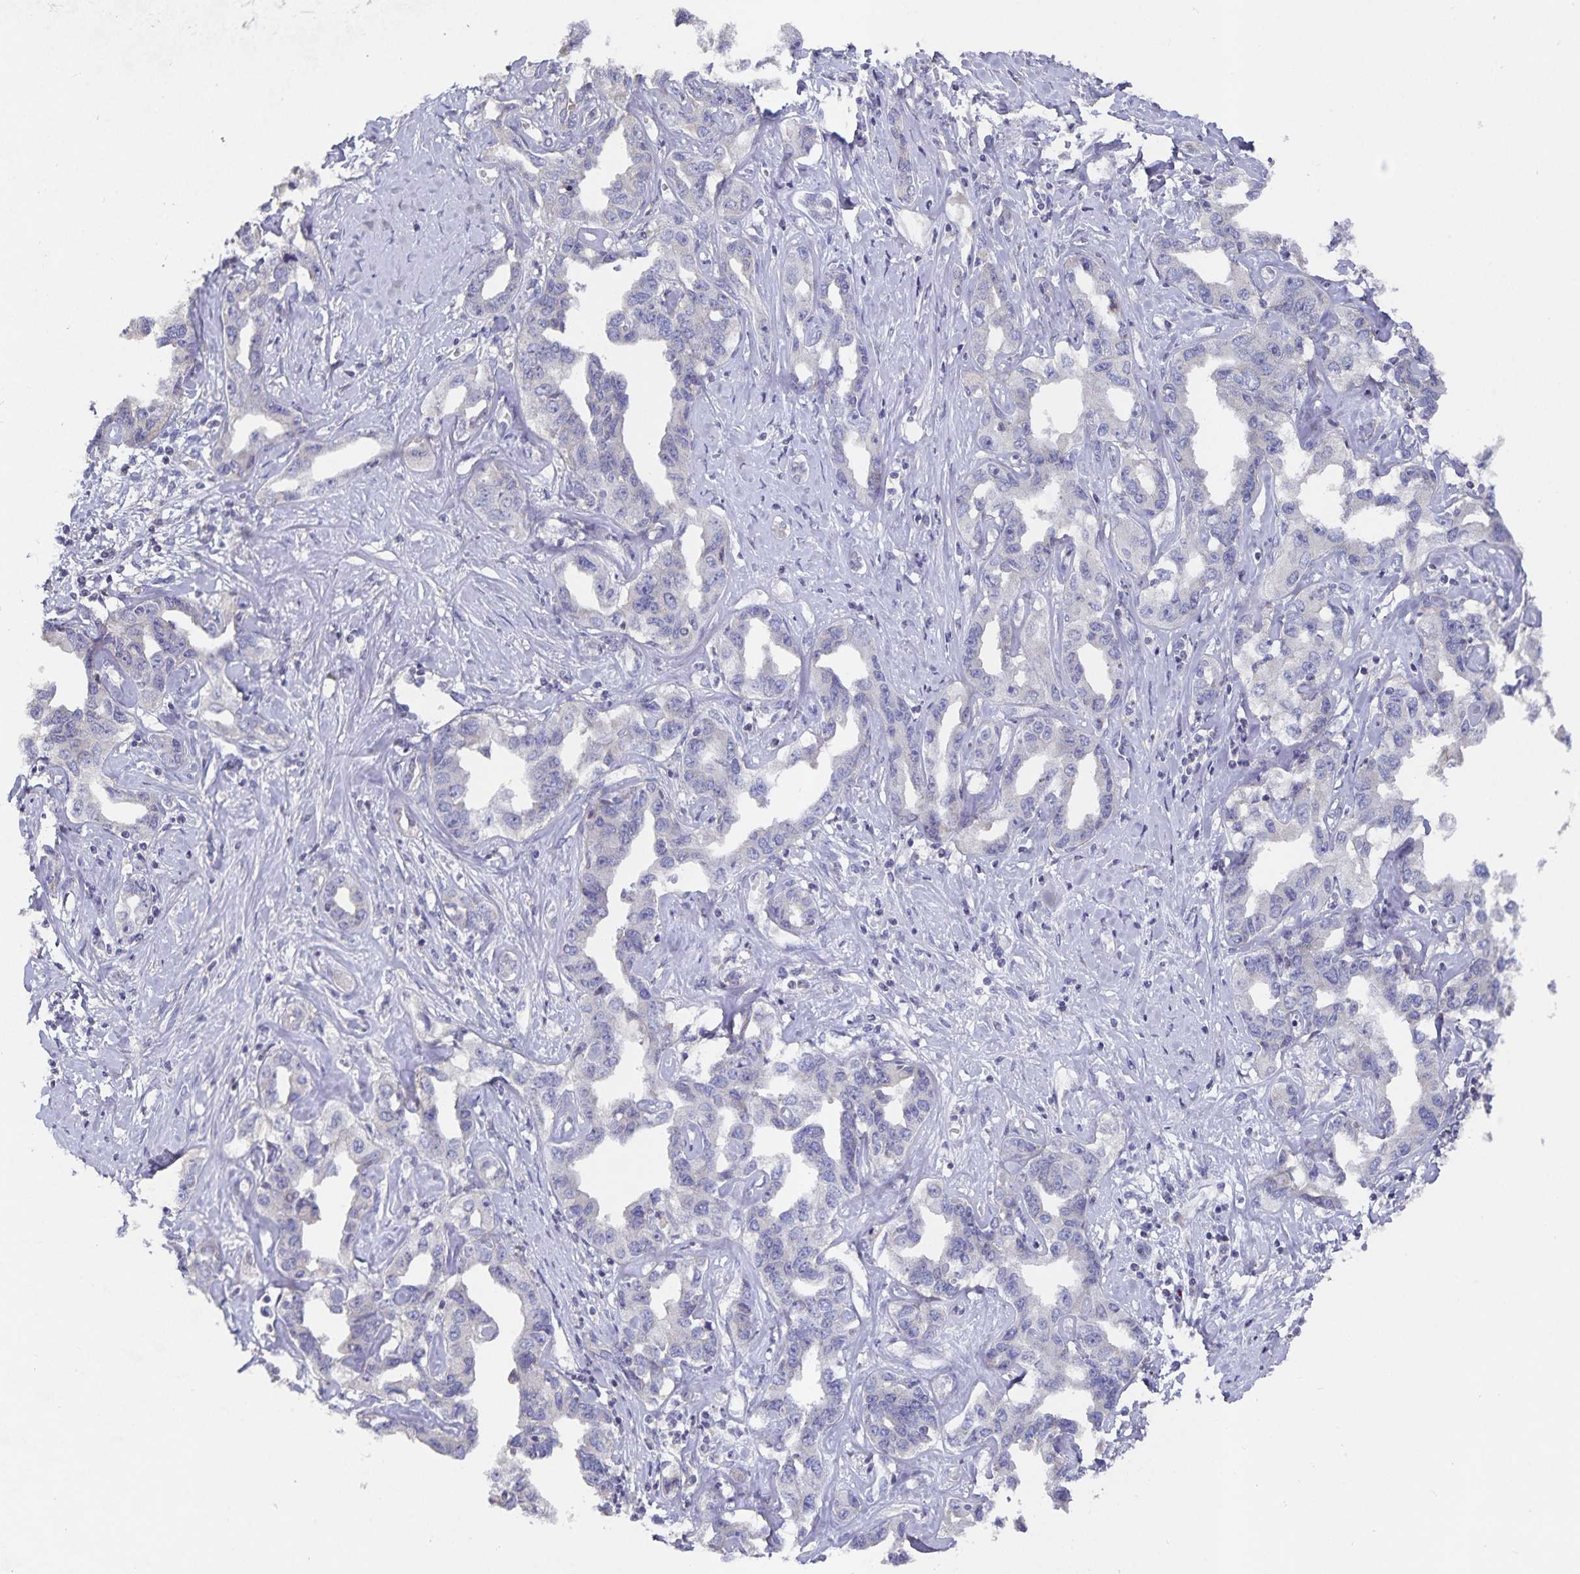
{"staining": {"intensity": "negative", "quantity": "none", "location": "none"}, "tissue": "liver cancer", "cell_type": "Tumor cells", "image_type": "cancer", "snomed": [{"axis": "morphology", "description": "Cholangiocarcinoma"}, {"axis": "topography", "description": "Liver"}], "caption": "A histopathology image of liver cancer stained for a protein displays no brown staining in tumor cells.", "gene": "HEPN1", "patient": {"sex": "male", "age": 59}}